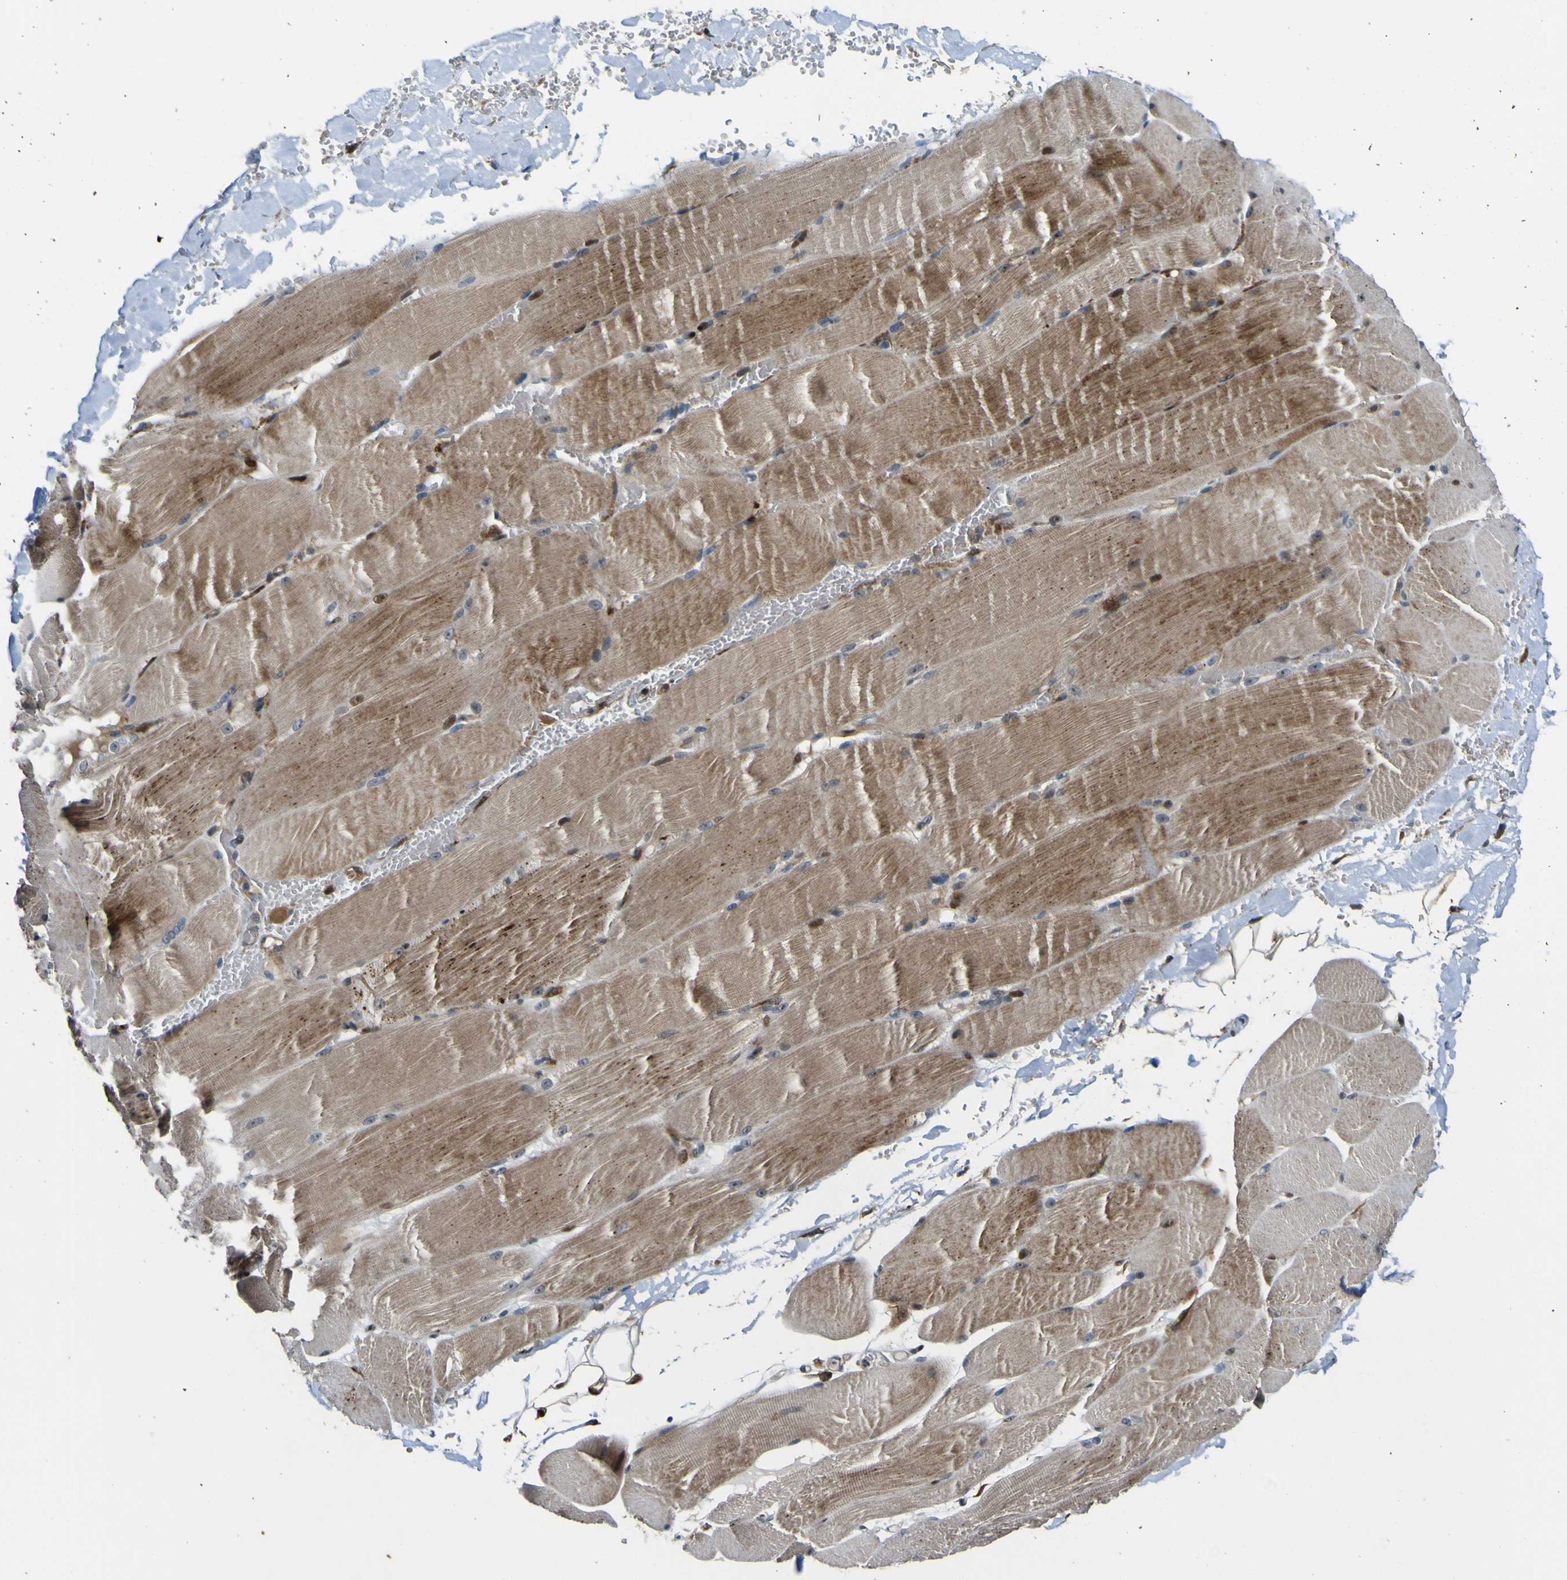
{"staining": {"intensity": "moderate", "quantity": ">75%", "location": "cytoplasmic/membranous"}, "tissue": "skeletal muscle", "cell_type": "Myocytes", "image_type": "normal", "snomed": [{"axis": "morphology", "description": "Normal tissue, NOS"}, {"axis": "topography", "description": "Skin"}, {"axis": "topography", "description": "Skeletal muscle"}], "caption": "An immunohistochemistry (IHC) image of unremarkable tissue is shown. Protein staining in brown shows moderate cytoplasmic/membranous positivity in skeletal muscle within myocytes.", "gene": "LBHD1", "patient": {"sex": "male", "age": 83}}